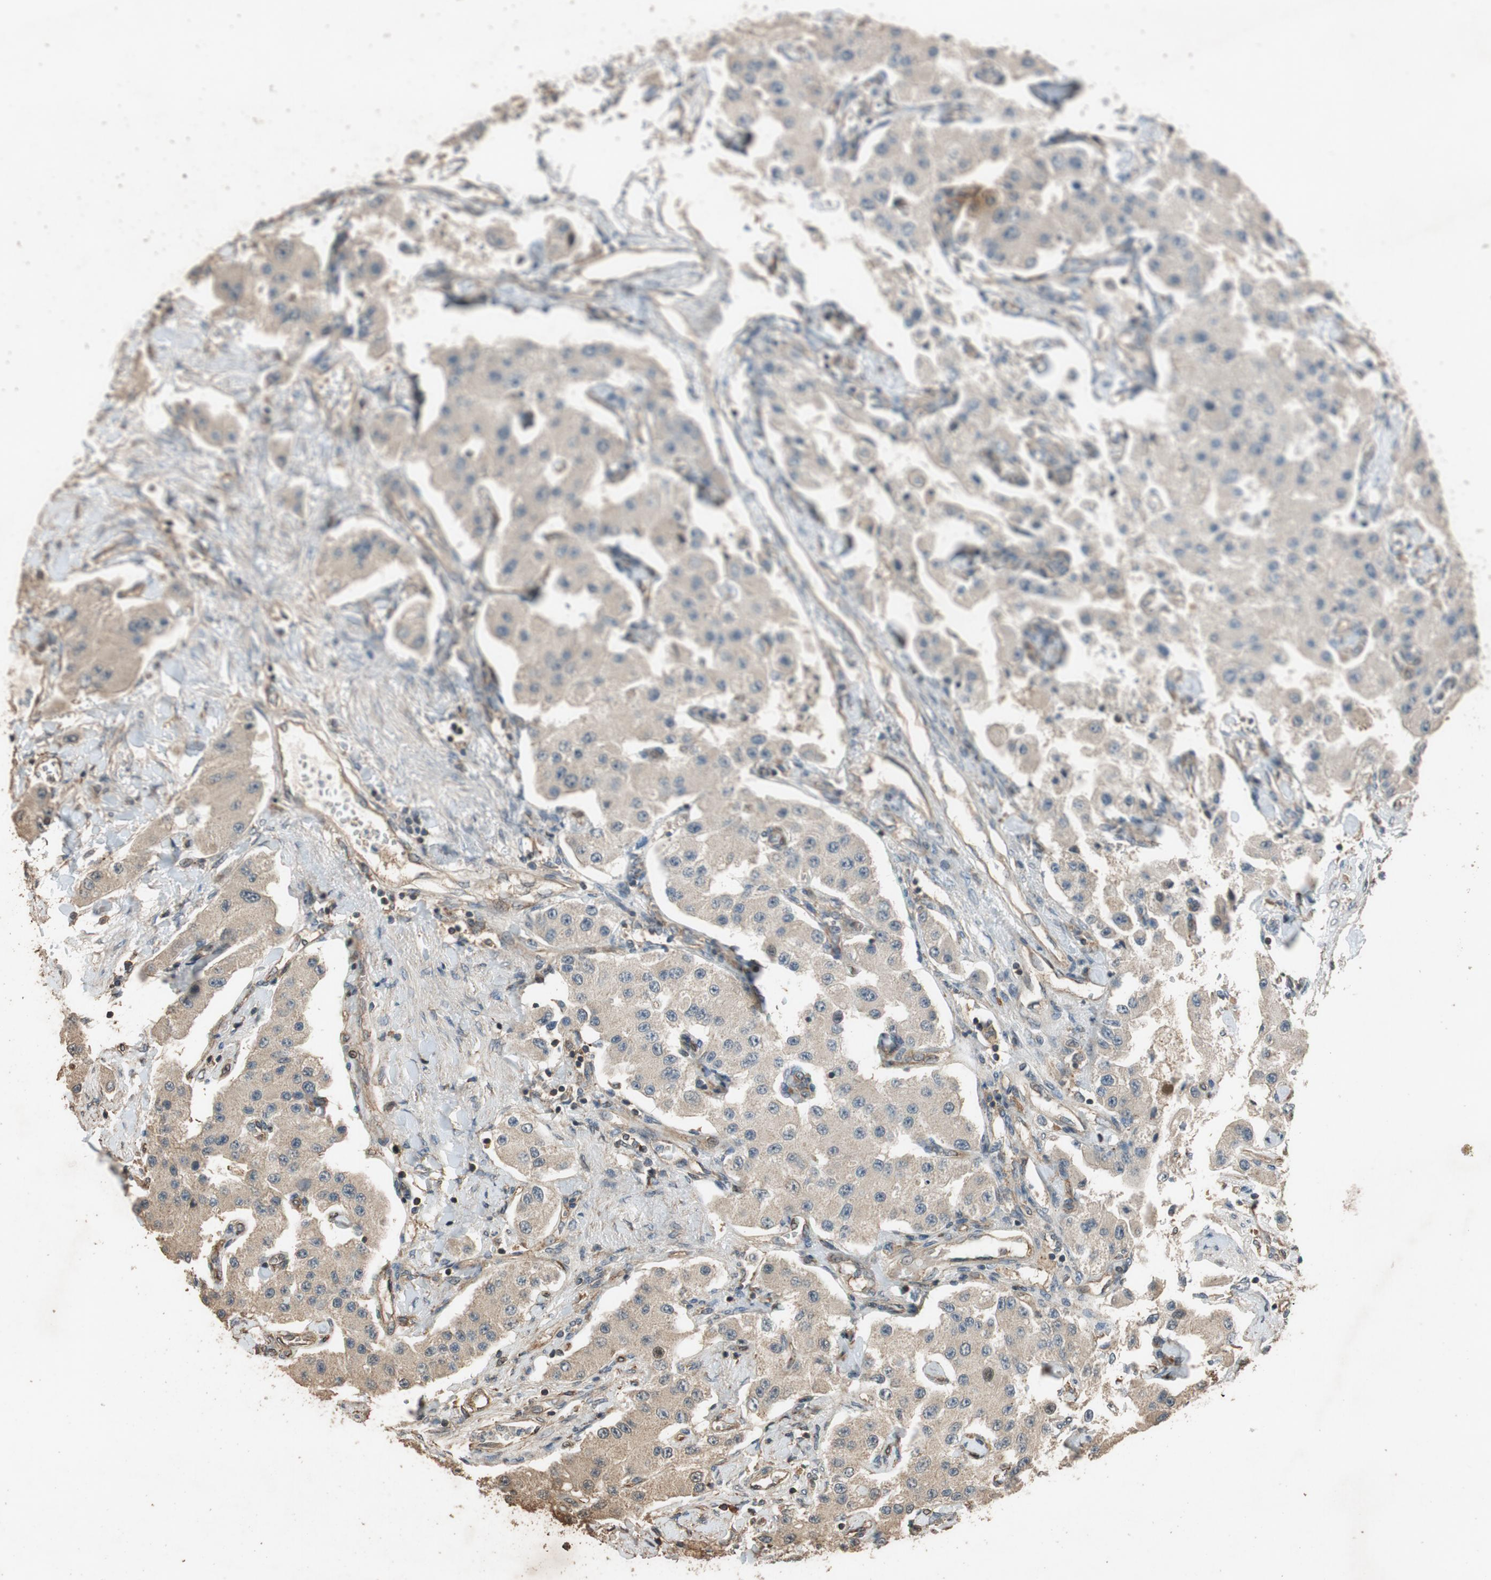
{"staining": {"intensity": "weak", "quantity": ">75%", "location": "cytoplasmic/membranous"}, "tissue": "carcinoid", "cell_type": "Tumor cells", "image_type": "cancer", "snomed": [{"axis": "morphology", "description": "Carcinoid, malignant, NOS"}, {"axis": "topography", "description": "Pancreas"}], "caption": "This histopathology image displays IHC staining of carcinoid, with low weak cytoplasmic/membranous staining in approximately >75% of tumor cells.", "gene": "MST1R", "patient": {"sex": "male", "age": 41}}